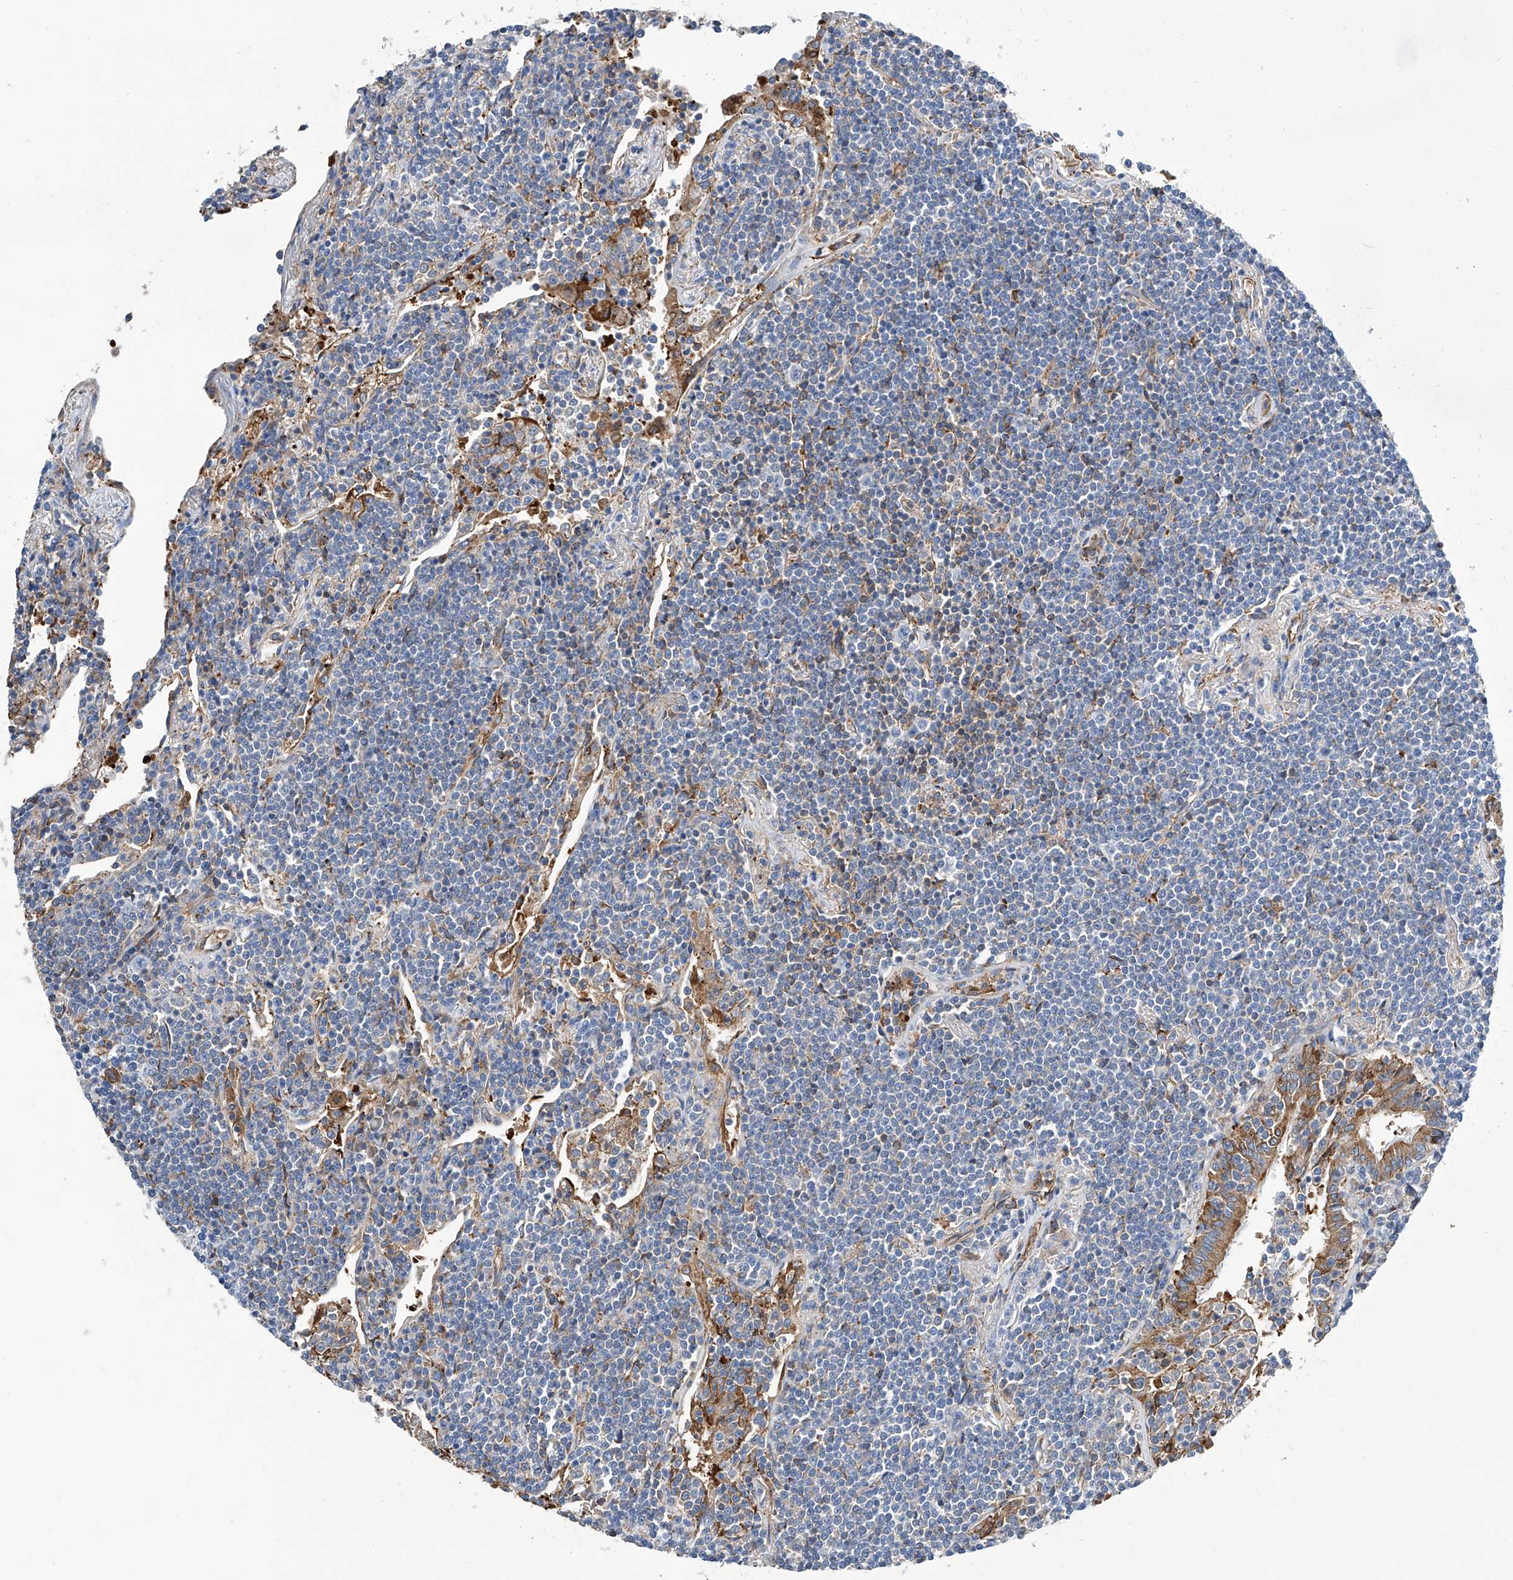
{"staining": {"intensity": "negative", "quantity": "none", "location": "none"}, "tissue": "lymphoma", "cell_type": "Tumor cells", "image_type": "cancer", "snomed": [{"axis": "morphology", "description": "Malignant lymphoma, non-Hodgkin's type, Low grade"}, {"axis": "topography", "description": "Lung"}], "caption": "An image of human lymphoma is negative for staining in tumor cells. The staining was performed using DAB (3,3'-diaminobenzidine) to visualize the protein expression in brown, while the nuclei were stained in blue with hematoxylin (Magnification: 20x).", "gene": "GPT", "patient": {"sex": "female", "age": 71}}